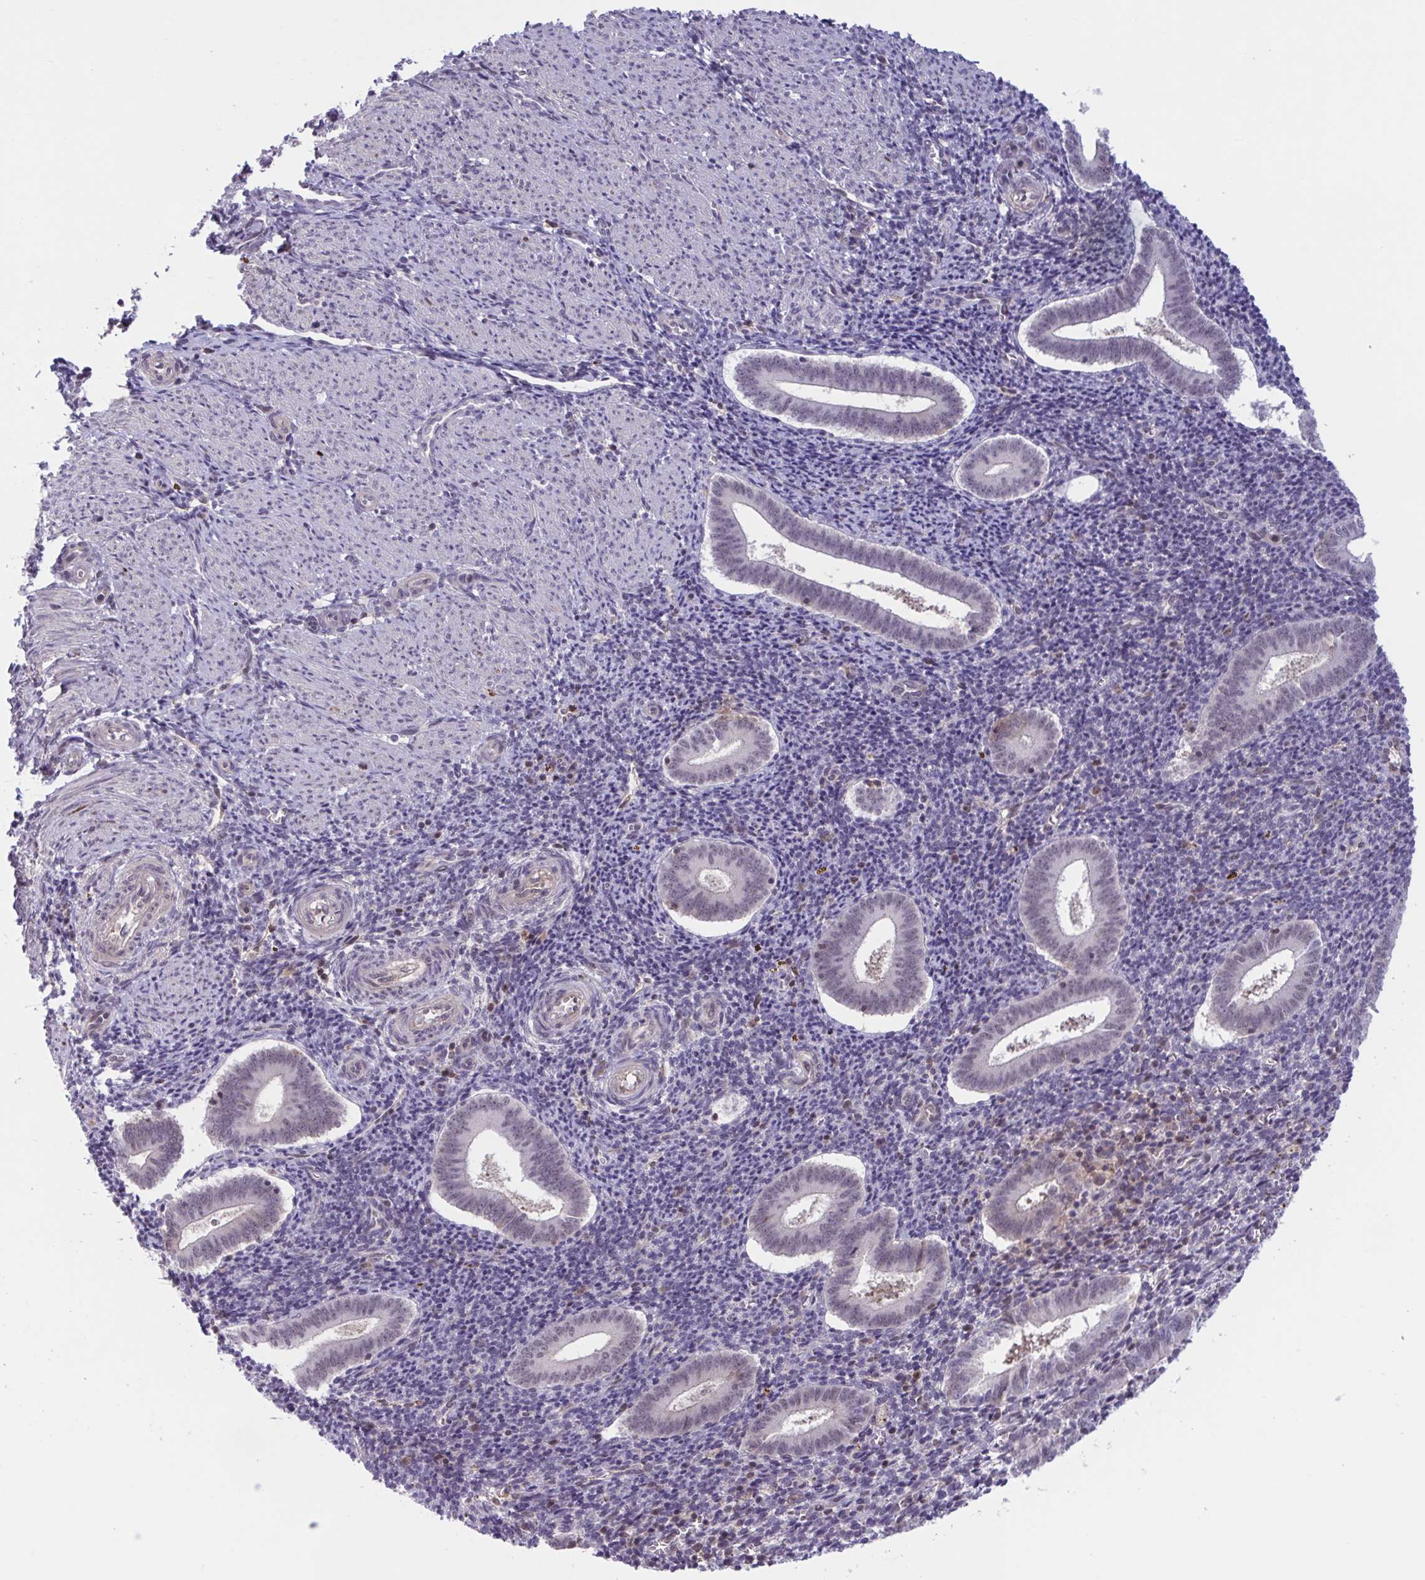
{"staining": {"intensity": "negative", "quantity": "none", "location": "none"}, "tissue": "endometrium", "cell_type": "Cells in endometrial stroma", "image_type": "normal", "snomed": [{"axis": "morphology", "description": "Normal tissue, NOS"}, {"axis": "topography", "description": "Endometrium"}], "caption": "Endometrium stained for a protein using immunohistochemistry exhibits no expression cells in endometrial stroma.", "gene": "TTC7B", "patient": {"sex": "female", "age": 25}}